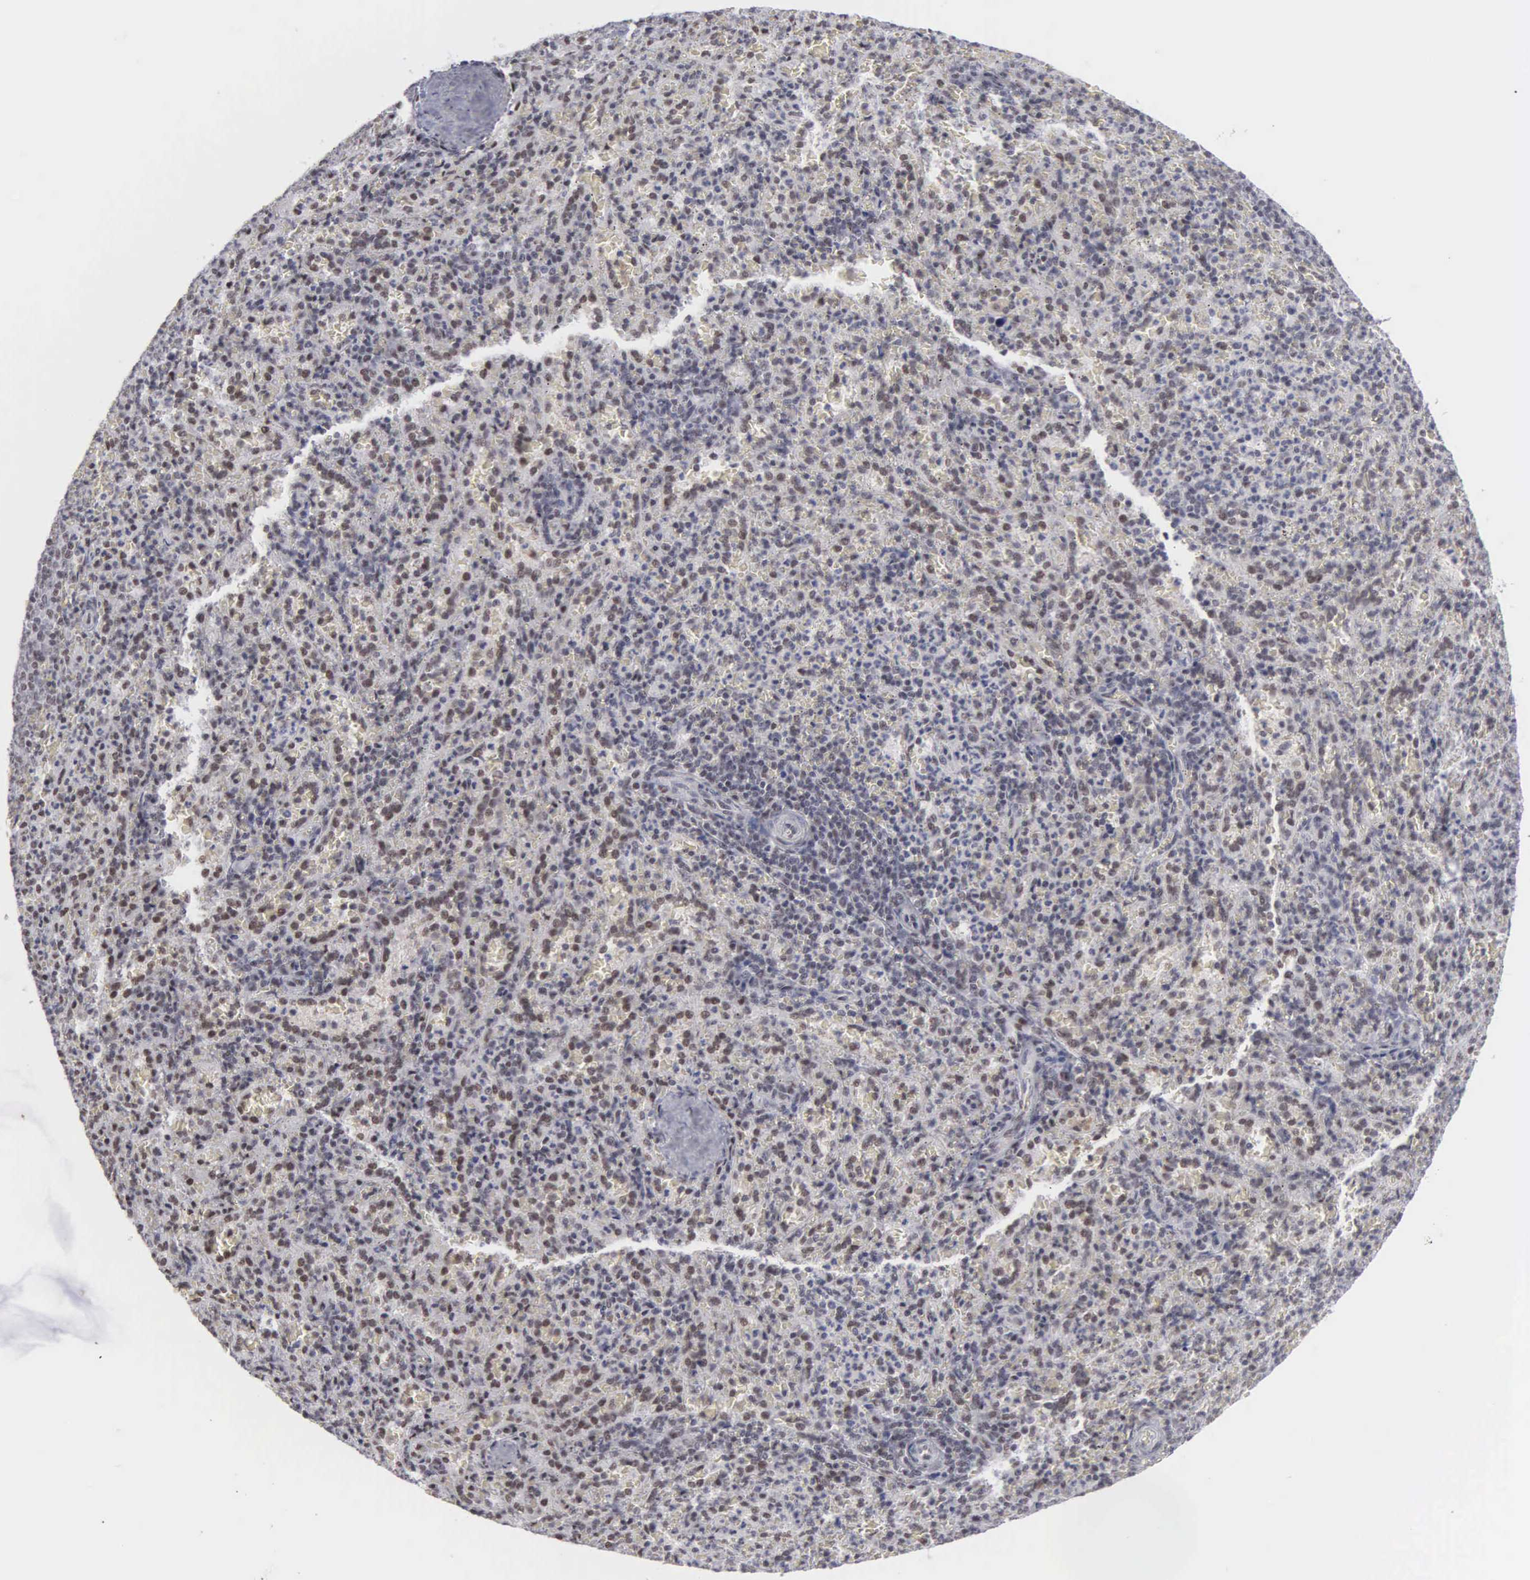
{"staining": {"intensity": "weak", "quantity": "<25%", "location": "nuclear"}, "tissue": "spleen", "cell_type": "Cells in red pulp", "image_type": "normal", "snomed": [{"axis": "morphology", "description": "Normal tissue, NOS"}, {"axis": "topography", "description": "Spleen"}], "caption": "Immunohistochemistry (IHC) of benign human spleen demonstrates no staining in cells in red pulp.", "gene": "KIAA0586", "patient": {"sex": "female", "age": 21}}